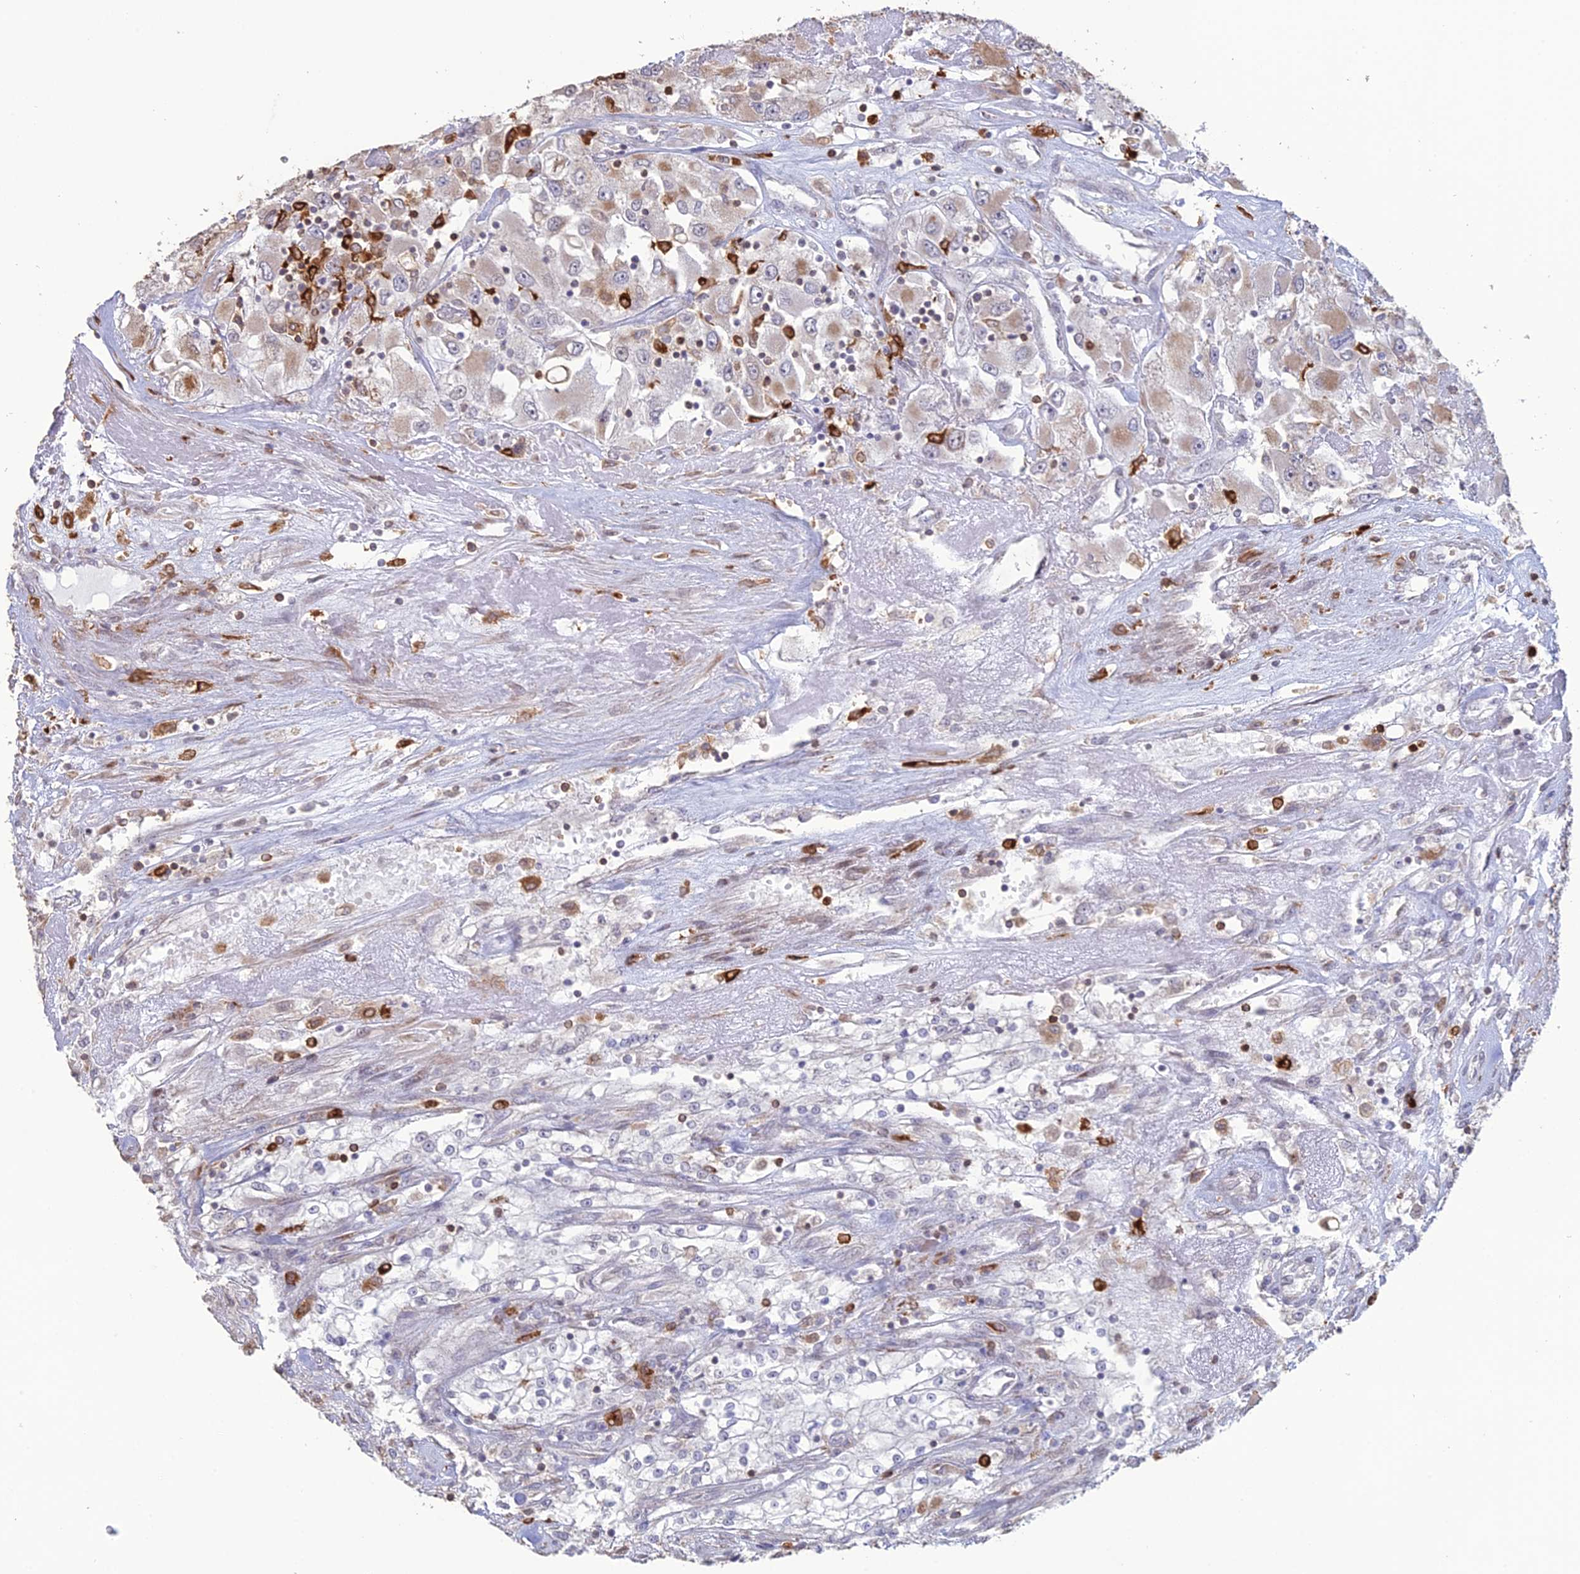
{"staining": {"intensity": "weak", "quantity": "<25%", "location": "cytoplasmic/membranous"}, "tissue": "renal cancer", "cell_type": "Tumor cells", "image_type": "cancer", "snomed": [{"axis": "morphology", "description": "Adenocarcinoma, NOS"}, {"axis": "topography", "description": "Kidney"}], "caption": "Tumor cells show no significant protein expression in renal adenocarcinoma. (Stains: DAB immunohistochemistry with hematoxylin counter stain, Microscopy: brightfield microscopy at high magnification).", "gene": "APOBR", "patient": {"sex": "female", "age": 52}}